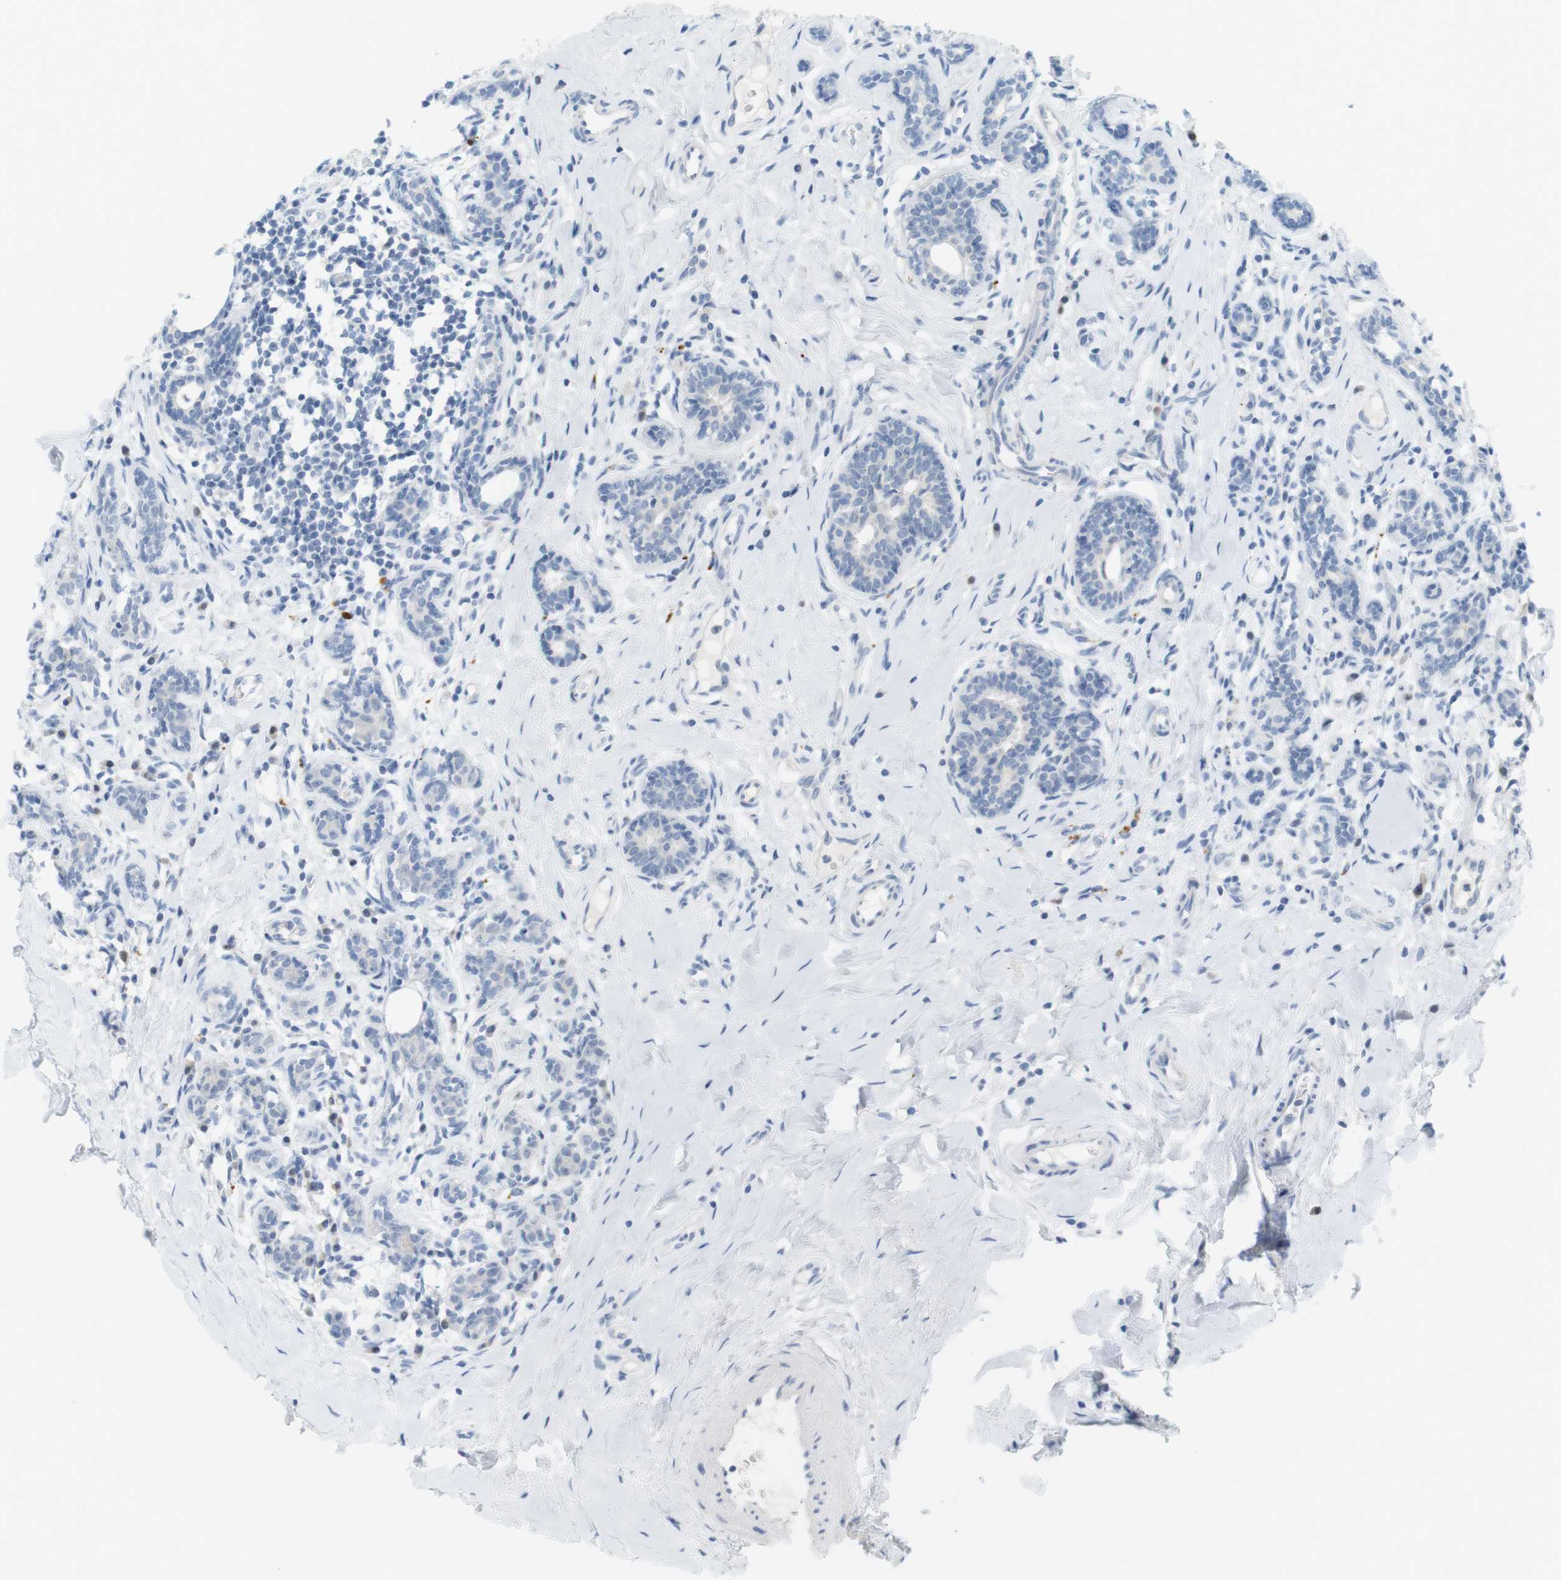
{"staining": {"intensity": "negative", "quantity": "none", "location": "none"}, "tissue": "breast cancer", "cell_type": "Tumor cells", "image_type": "cancer", "snomed": [{"axis": "morphology", "description": "Normal tissue, NOS"}, {"axis": "morphology", "description": "Duct carcinoma"}, {"axis": "topography", "description": "Breast"}], "caption": "This is a photomicrograph of immunohistochemistry staining of breast cancer, which shows no staining in tumor cells.", "gene": "CREB3L2", "patient": {"sex": "female", "age": 40}}